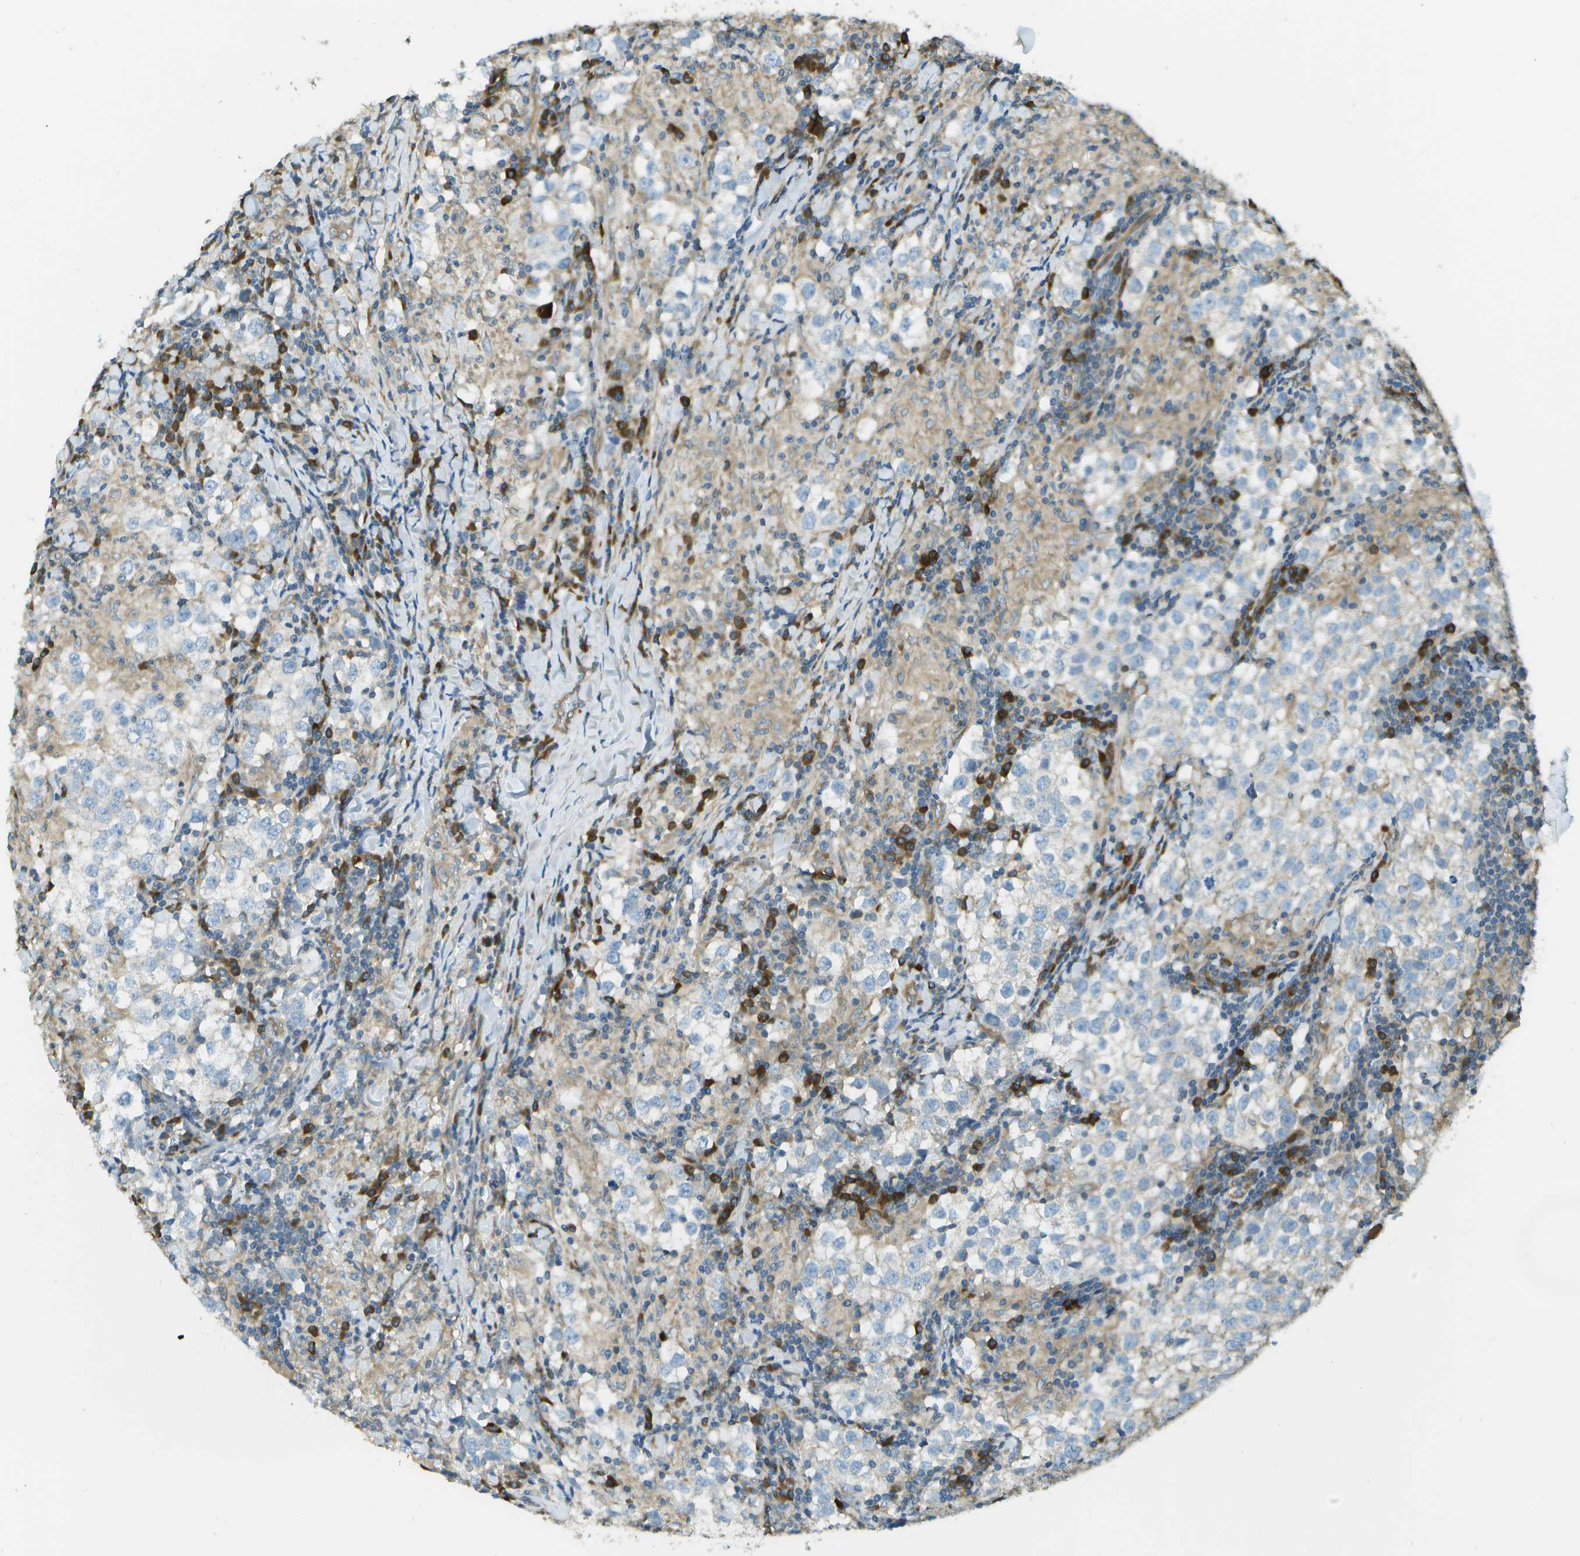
{"staining": {"intensity": "negative", "quantity": "none", "location": "none"}, "tissue": "testis cancer", "cell_type": "Tumor cells", "image_type": "cancer", "snomed": [{"axis": "morphology", "description": "Seminoma, NOS"}, {"axis": "morphology", "description": "Carcinoma, Embryonal, NOS"}, {"axis": "topography", "description": "Testis"}], "caption": "Tumor cells show no significant protein staining in testis embryonal carcinoma.", "gene": "DNAJB11", "patient": {"sex": "male", "age": 36}}